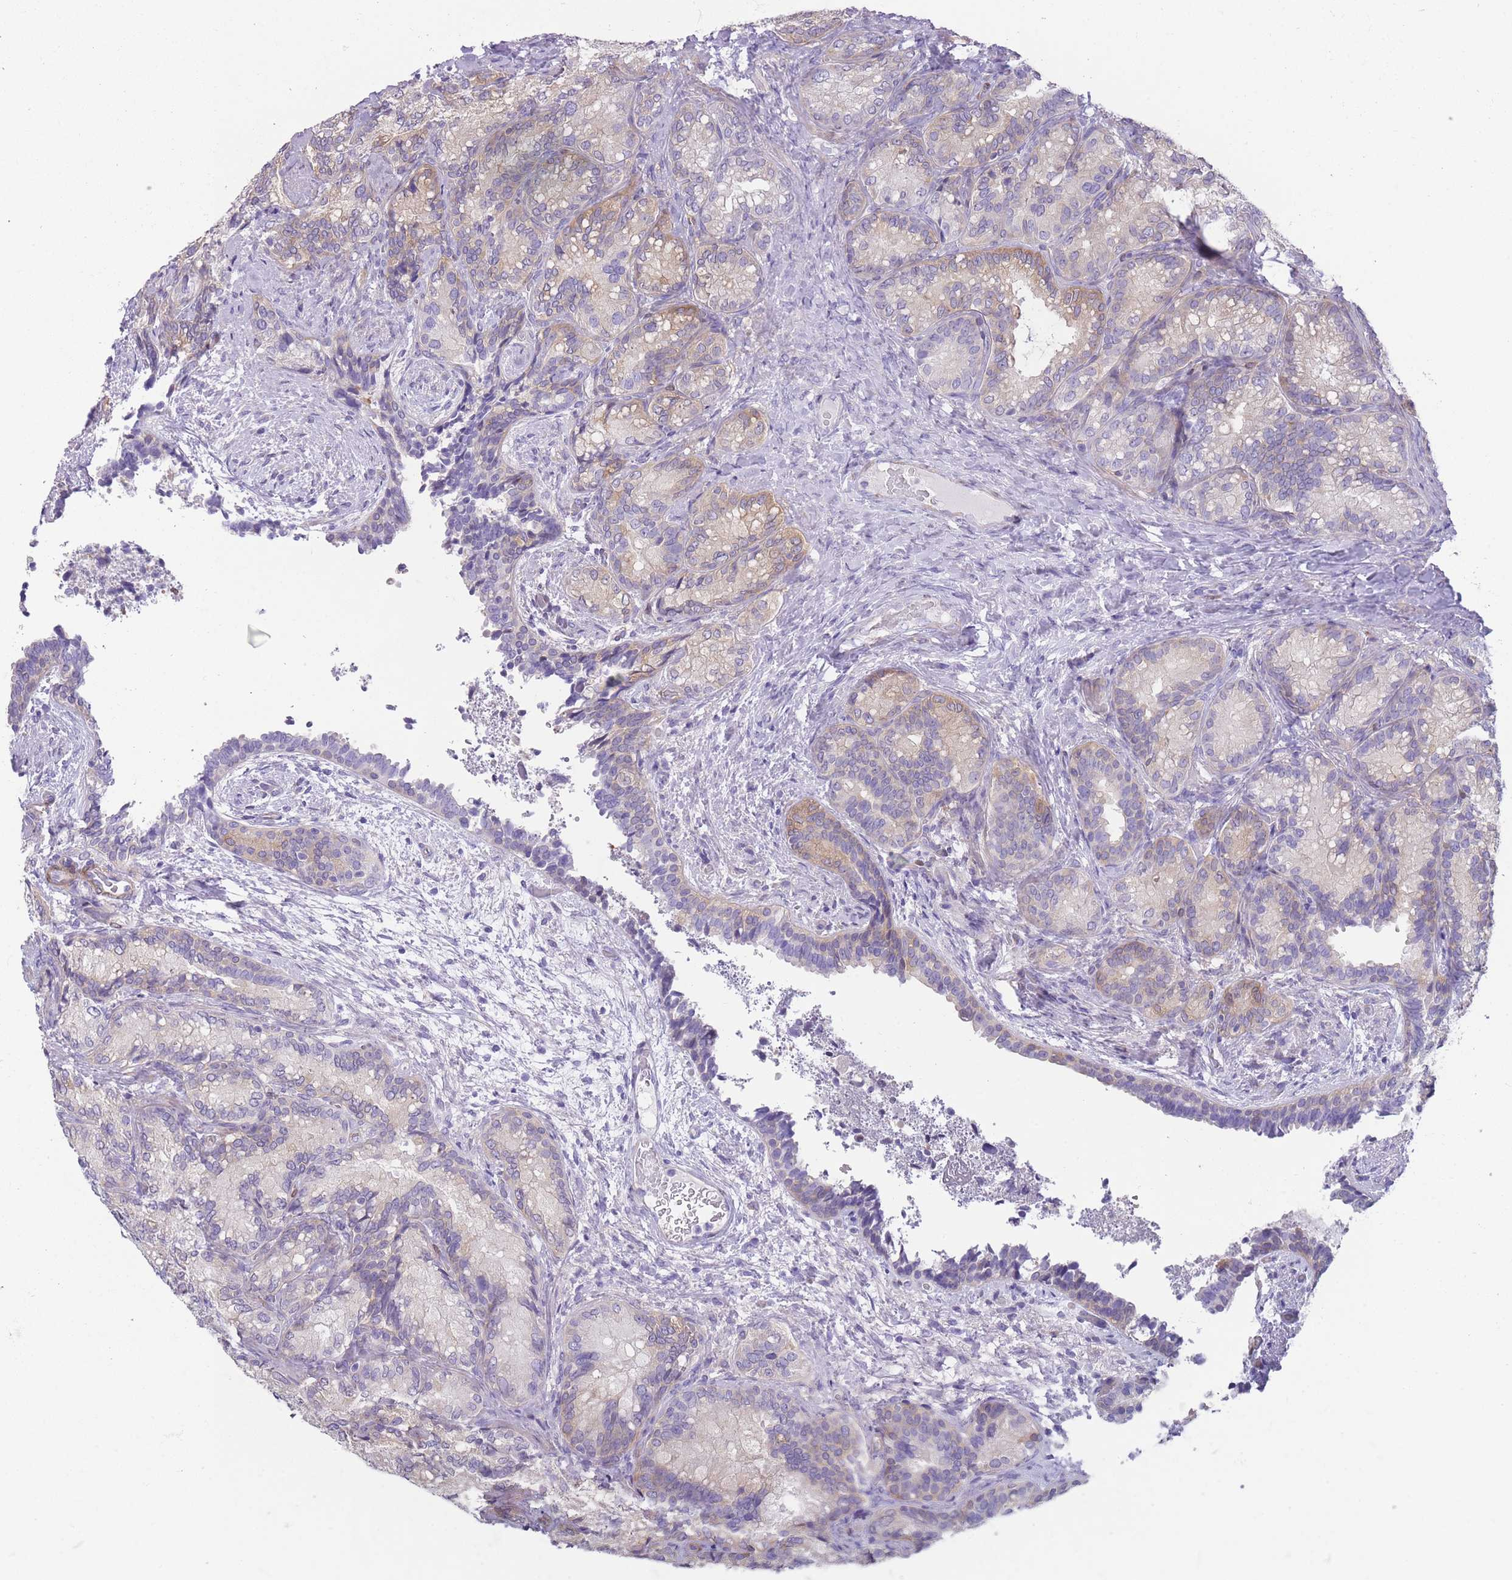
{"staining": {"intensity": "moderate", "quantity": "<25%", "location": "cytoplasmic/membranous"}, "tissue": "seminal vesicle", "cell_type": "Glandular cells", "image_type": "normal", "snomed": [{"axis": "morphology", "description": "Normal tissue, NOS"}, {"axis": "topography", "description": "Seminal veicle"}], "caption": "DAB immunohistochemical staining of unremarkable human seminal vesicle exhibits moderate cytoplasmic/membranous protein positivity in about <25% of glandular cells.", "gene": "OR11H12", "patient": {"sex": "male", "age": 58}}